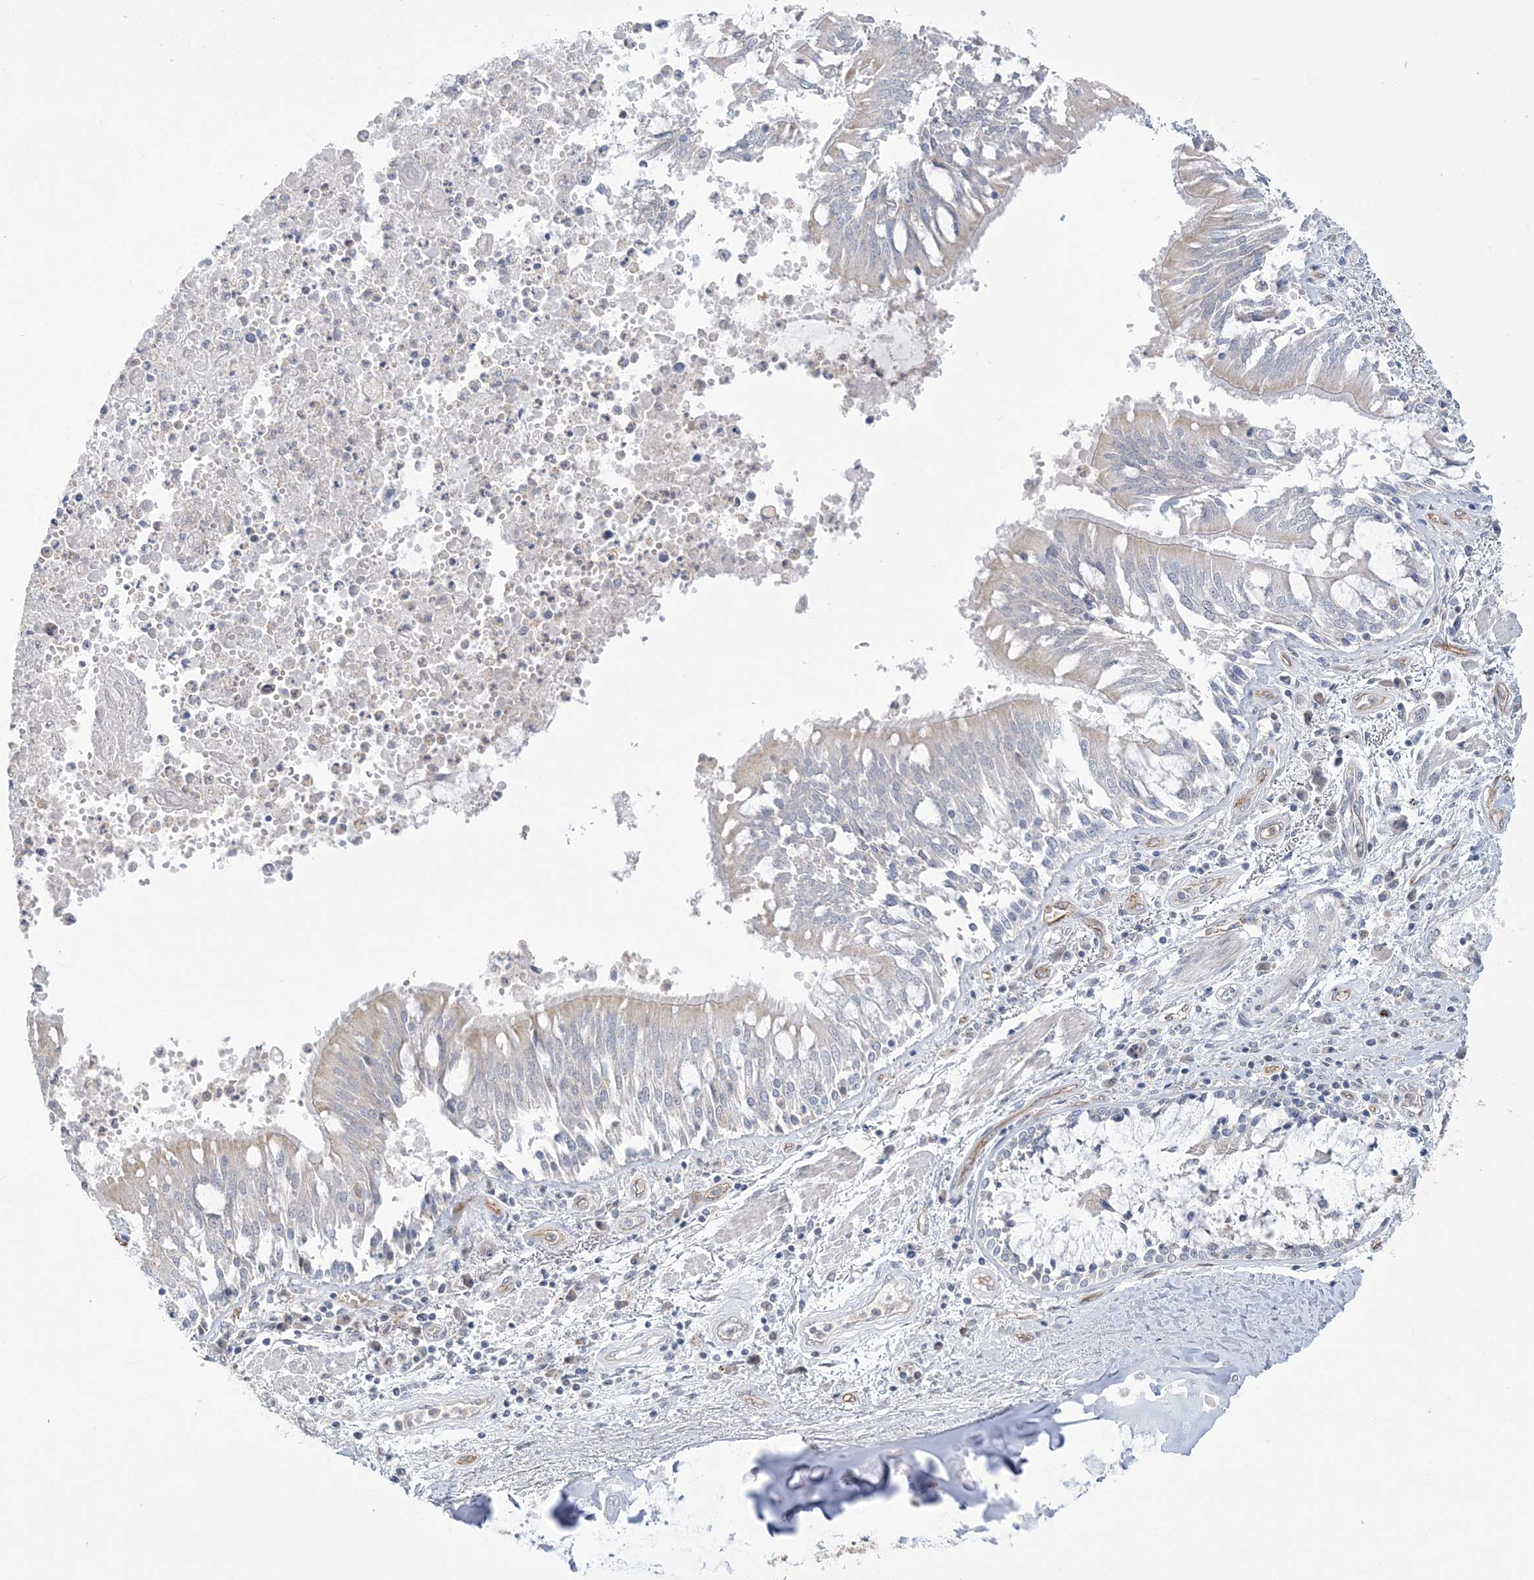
{"staining": {"intensity": "negative", "quantity": "none", "location": "none"}, "tissue": "soft tissue", "cell_type": "Chondrocytes", "image_type": "normal", "snomed": [{"axis": "morphology", "description": "Normal tissue, NOS"}, {"axis": "topography", "description": "Cartilage tissue"}, {"axis": "topography", "description": "Bronchus"}, {"axis": "topography", "description": "Lung"}, {"axis": "topography", "description": "Peripheral nerve tissue"}], "caption": "Histopathology image shows no protein staining in chondrocytes of normal soft tissue.", "gene": "FARSB", "patient": {"sex": "female", "age": 49}}